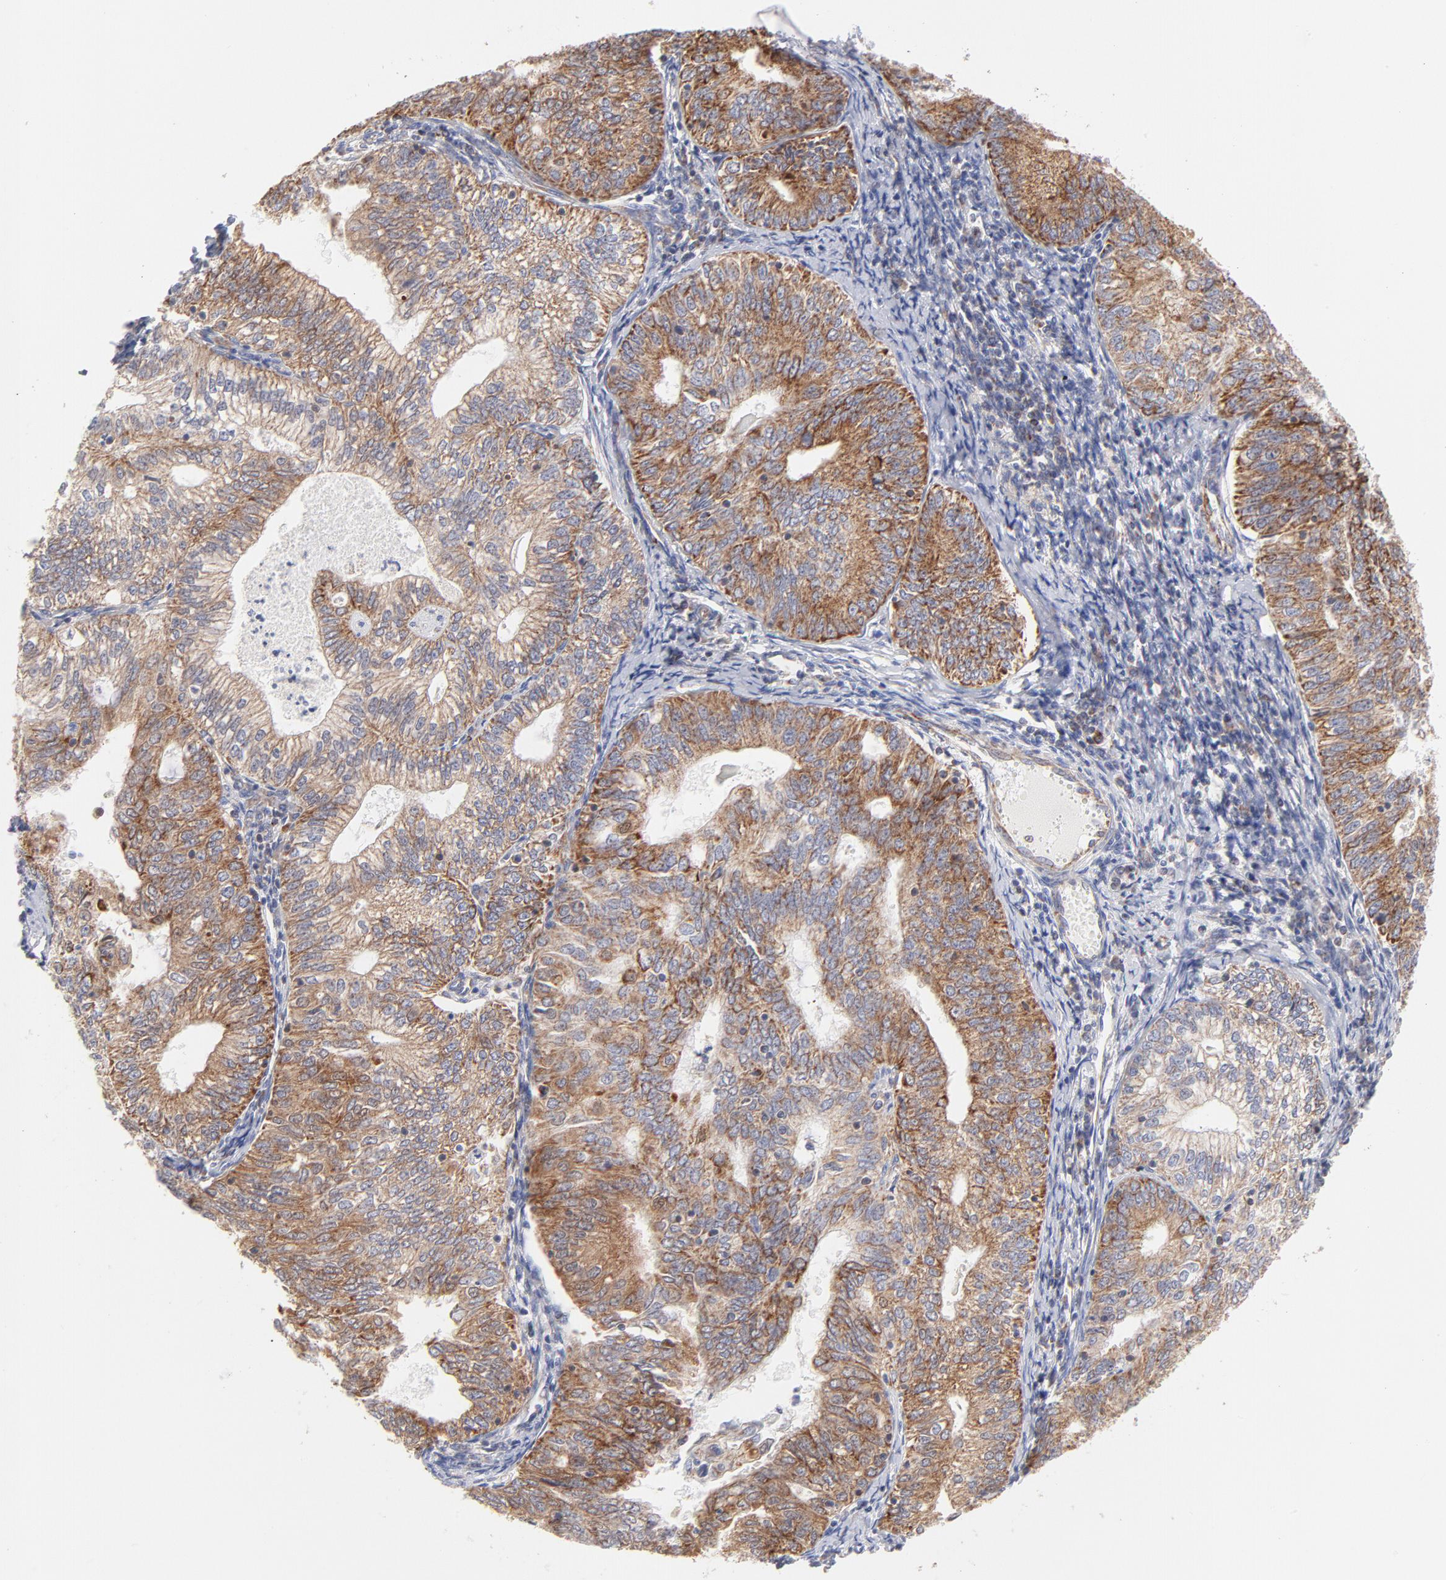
{"staining": {"intensity": "weak", "quantity": ">75%", "location": "cytoplasmic/membranous"}, "tissue": "endometrial cancer", "cell_type": "Tumor cells", "image_type": "cancer", "snomed": [{"axis": "morphology", "description": "Adenocarcinoma, NOS"}, {"axis": "topography", "description": "Endometrium"}], "caption": "Brown immunohistochemical staining in human endometrial cancer (adenocarcinoma) exhibits weak cytoplasmic/membranous positivity in about >75% of tumor cells.", "gene": "TIMM8A", "patient": {"sex": "female", "age": 69}}